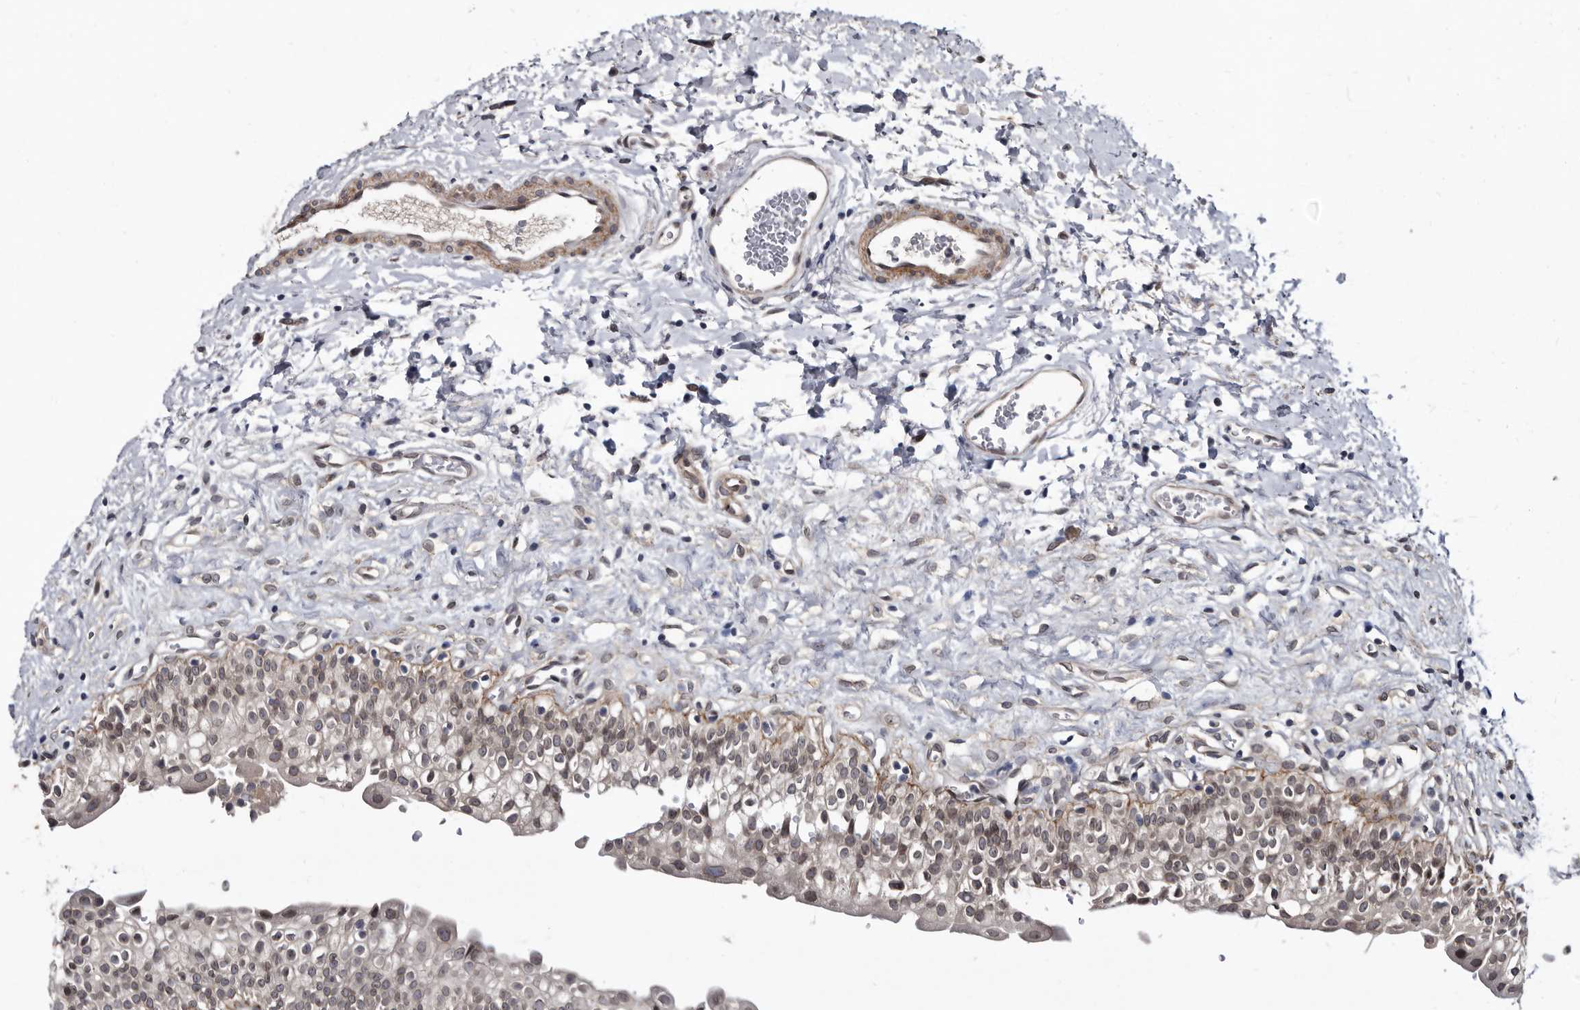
{"staining": {"intensity": "weak", "quantity": "25%-75%", "location": "nuclear"}, "tissue": "urinary bladder", "cell_type": "Urothelial cells", "image_type": "normal", "snomed": [{"axis": "morphology", "description": "Normal tissue, NOS"}, {"axis": "topography", "description": "Urinary bladder"}], "caption": "Immunohistochemistry (IHC) photomicrograph of normal urinary bladder: human urinary bladder stained using immunohistochemistry (IHC) displays low levels of weak protein expression localized specifically in the nuclear of urothelial cells, appearing as a nuclear brown color.", "gene": "PROM1", "patient": {"sex": "male", "age": 51}}